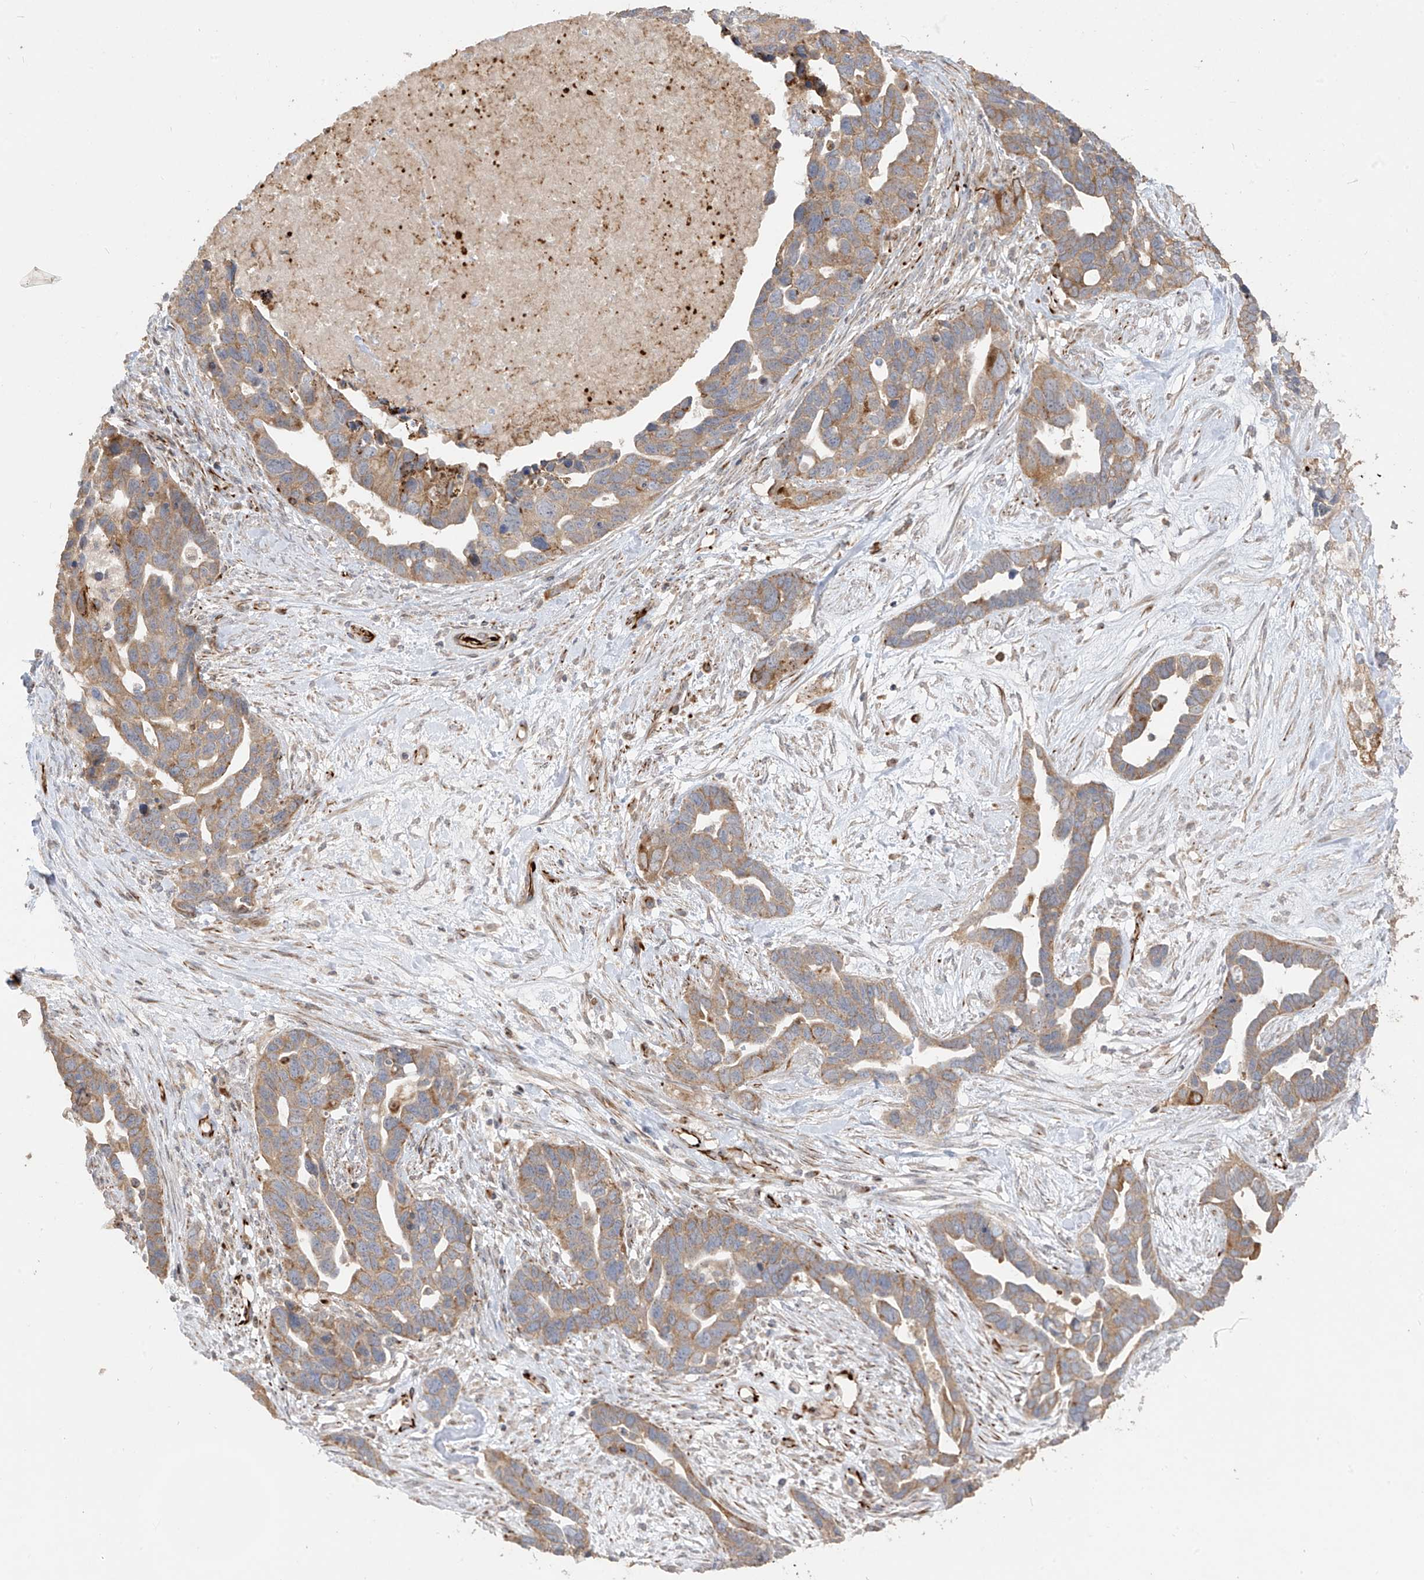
{"staining": {"intensity": "moderate", "quantity": ">75%", "location": "cytoplasmic/membranous"}, "tissue": "ovarian cancer", "cell_type": "Tumor cells", "image_type": "cancer", "snomed": [{"axis": "morphology", "description": "Cystadenocarcinoma, serous, NOS"}, {"axis": "topography", "description": "Ovary"}], "caption": "Approximately >75% of tumor cells in ovarian serous cystadenocarcinoma display moderate cytoplasmic/membranous protein expression as visualized by brown immunohistochemical staining.", "gene": "DCDC2", "patient": {"sex": "female", "age": 54}}